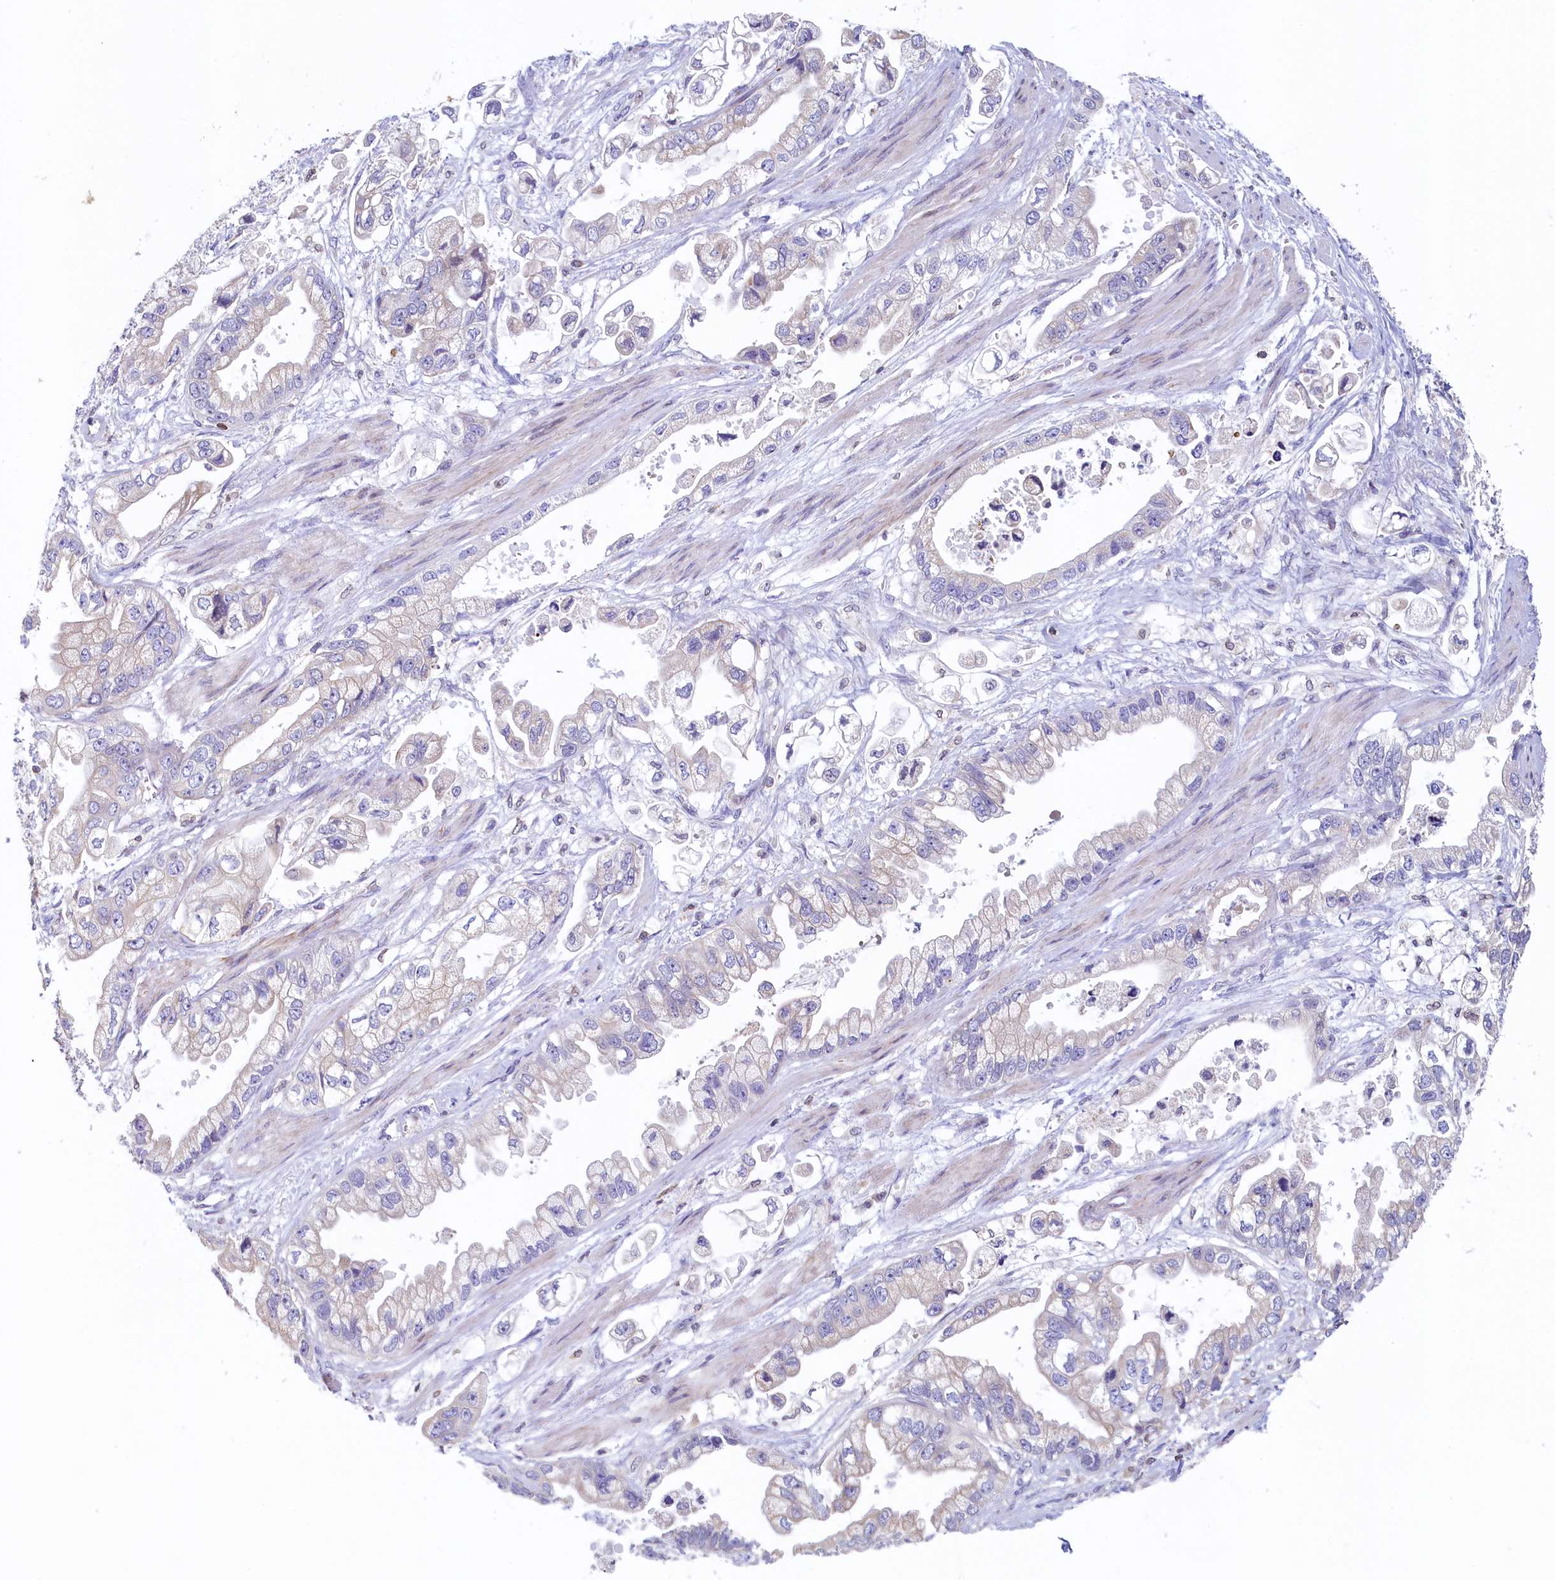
{"staining": {"intensity": "negative", "quantity": "none", "location": "none"}, "tissue": "stomach cancer", "cell_type": "Tumor cells", "image_type": "cancer", "snomed": [{"axis": "morphology", "description": "Adenocarcinoma, NOS"}, {"axis": "topography", "description": "Stomach"}], "caption": "Photomicrograph shows no protein positivity in tumor cells of stomach cancer tissue. The staining is performed using DAB (3,3'-diaminobenzidine) brown chromogen with nuclei counter-stained in using hematoxylin.", "gene": "TRAF3IP3", "patient": {"sex": "male", "age": 62}}